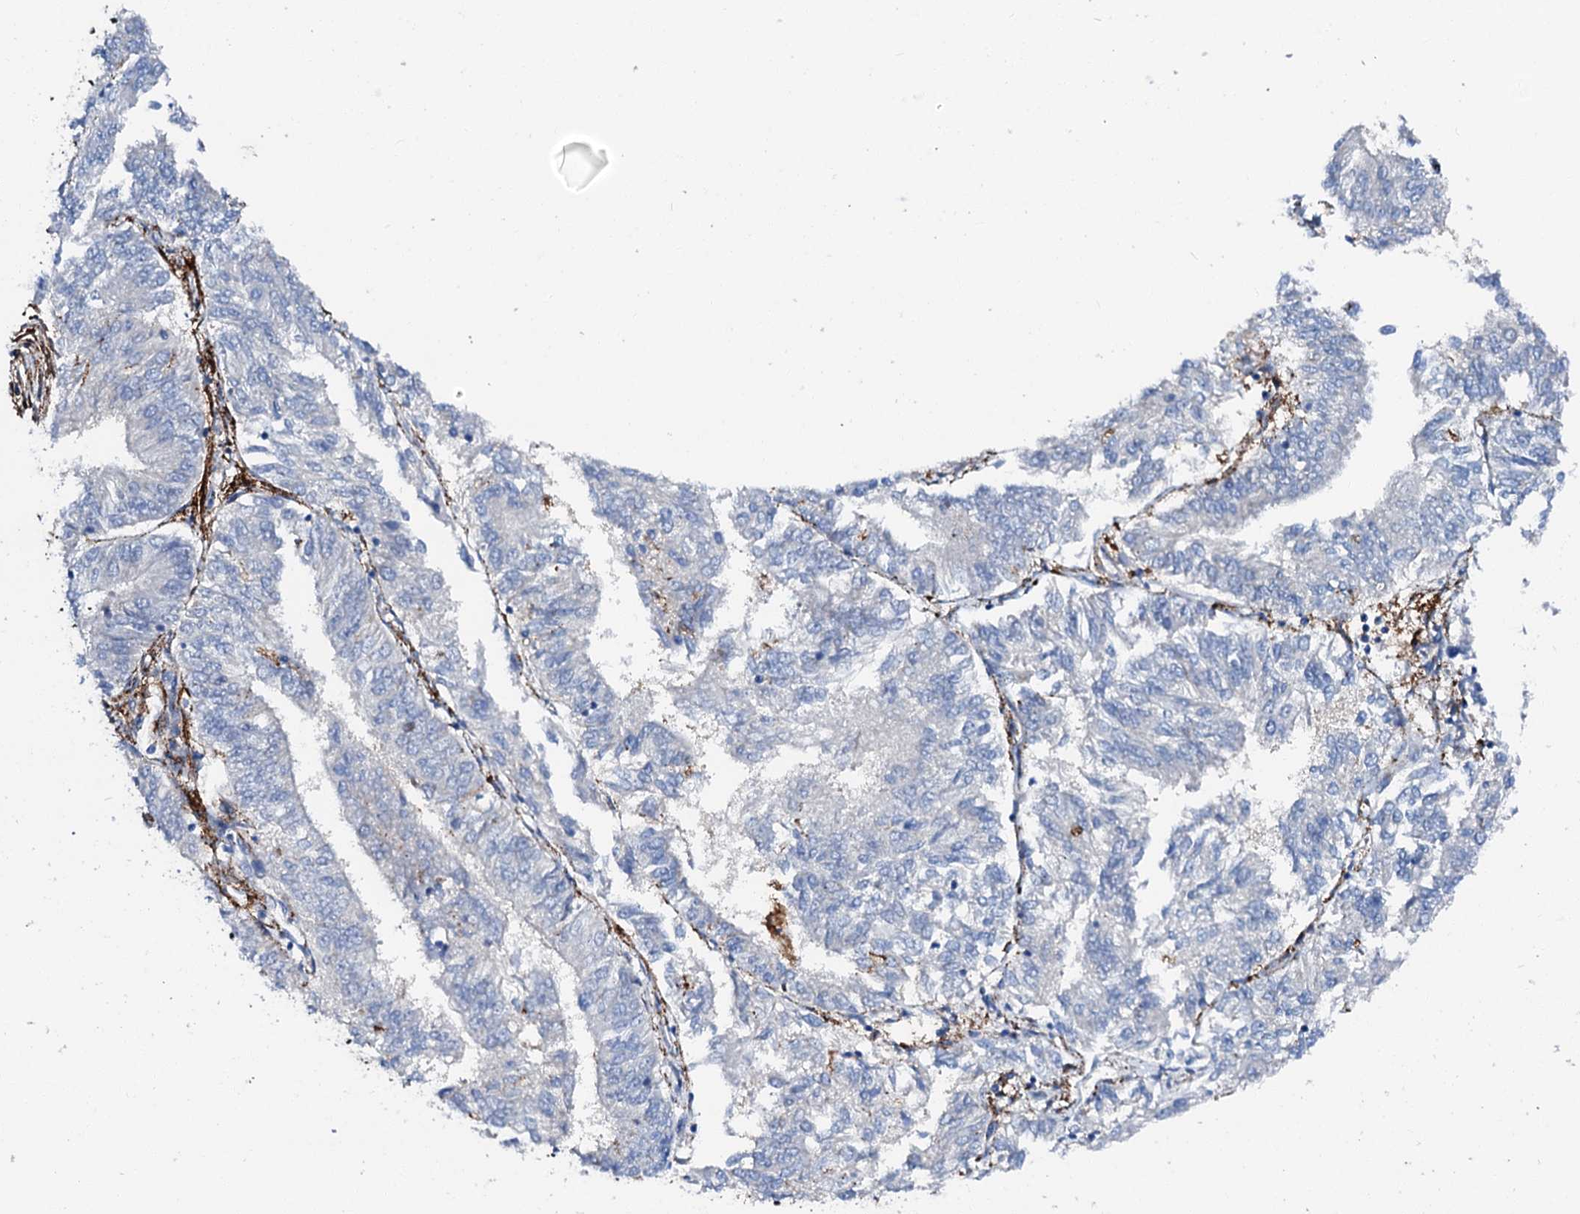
{"staining": {"intensity": "negative", "quantity": "none", "location": "none"}, "tissue": "endometrial cancer", "cell_type": "Tumor cells", "image_type": "cancer", "snomed": [{"axis": "morphology", "description": "Adenocarcinoma, NOS"}, {"axis": "topography", "description": "Endometrium"}], "caption": "A photomicrograph of adenocarcinoma (endometrial) stained for a protein shows no brown staining in tumor cells.", "gene": "MED13L", "patient": {"sex": "female", "age": 58}}